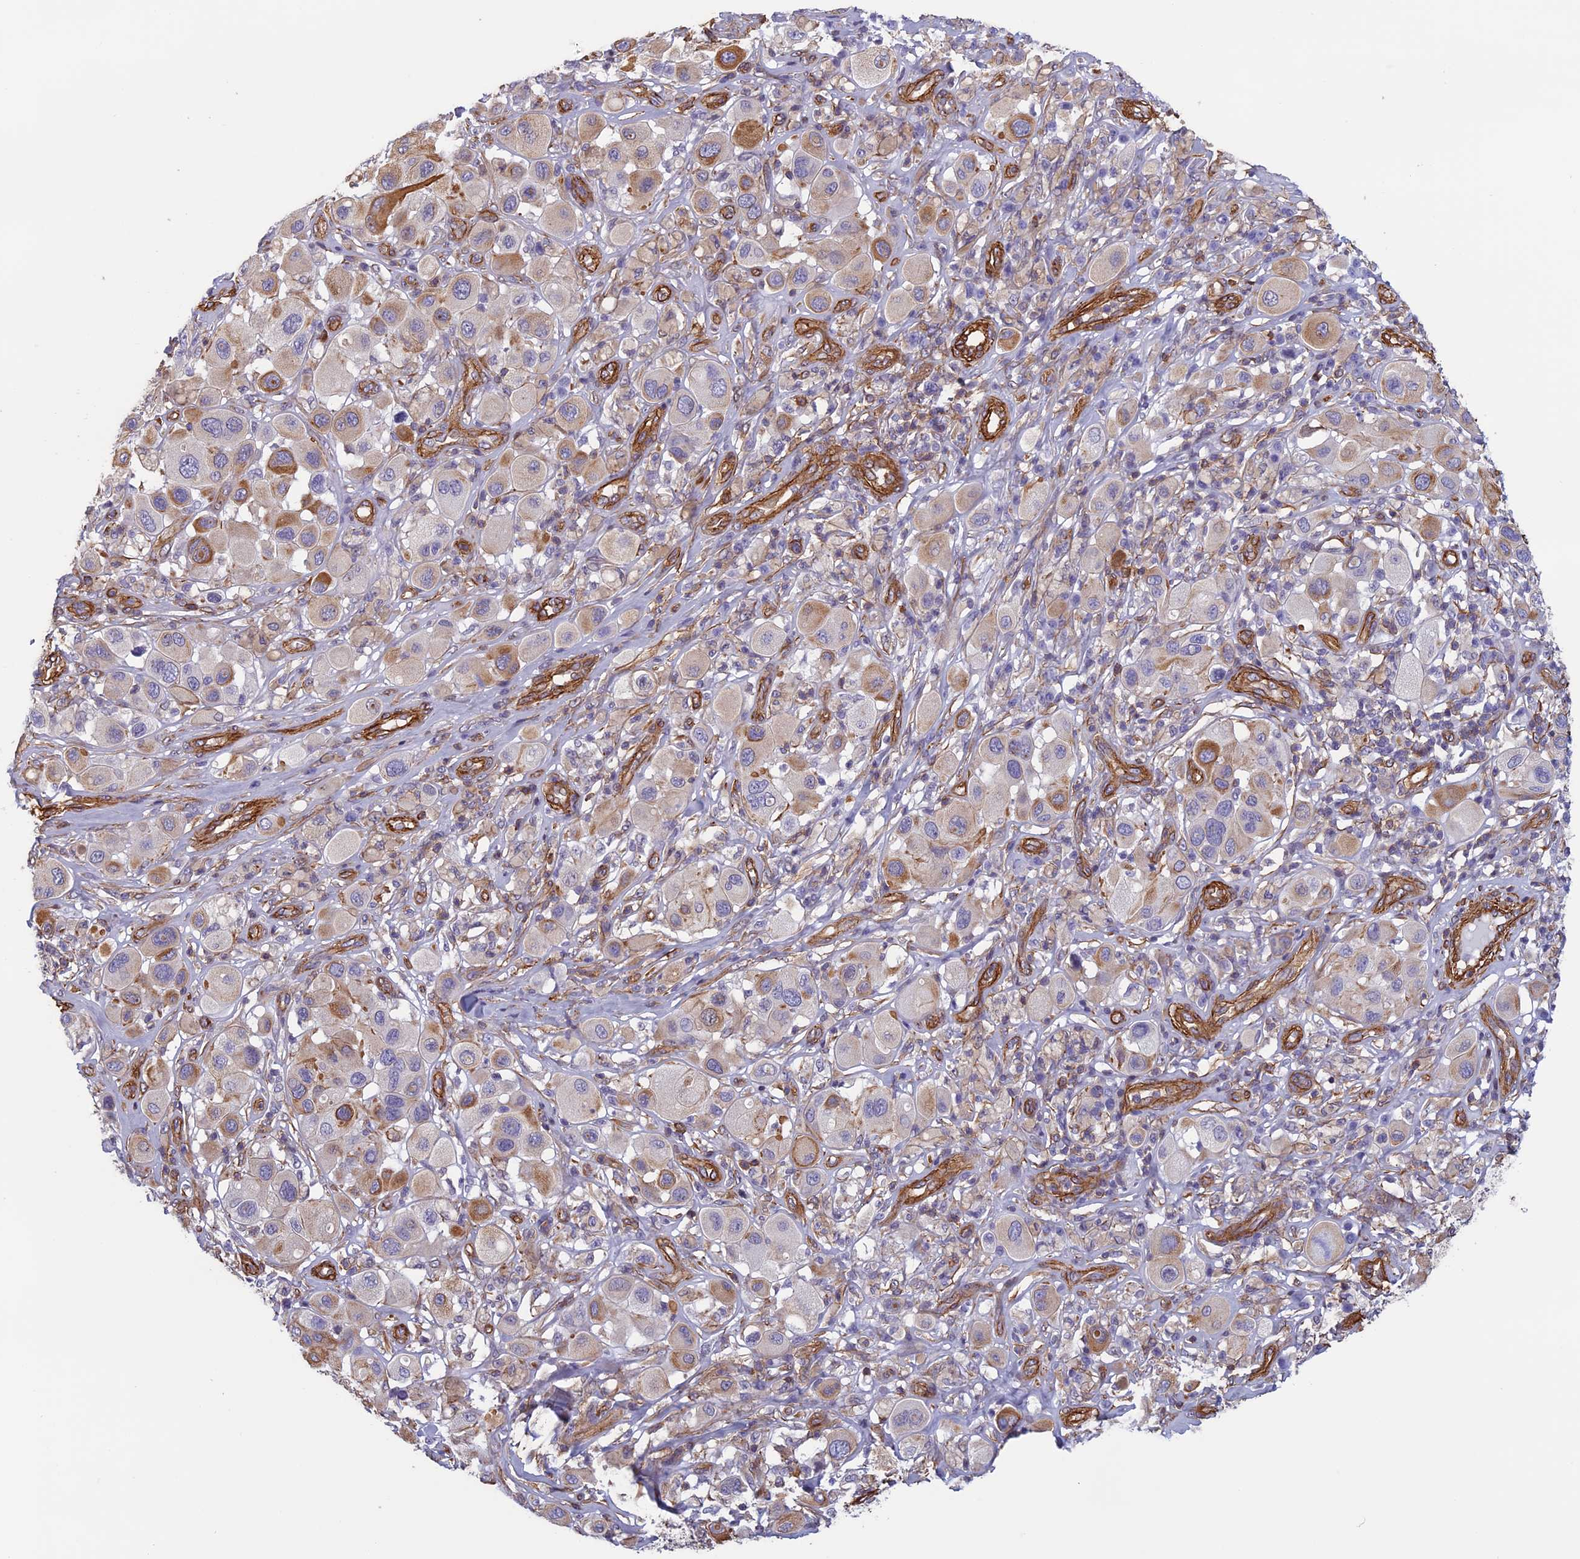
{"staining": {"intensity": "weak", "quantity": "25%-75%", "location": "cytoplasmic/membranous"}, "tissue": "melanoma", "cell_type": "Tumor cells", "image_type": "cancer", "snomed": [{"axis": "morphology", "description": "Malignant melanoma, Metastatic site"}, {"axis": "topography", "description": "Skin"}], "caption": "Weak cytoplasmic/membranous expression is appreciated in approximately 25%-75% of tumor cells in melanoma.", "gene": "ANGPTL2", "patient": {"sex": "male", "age": 41}}